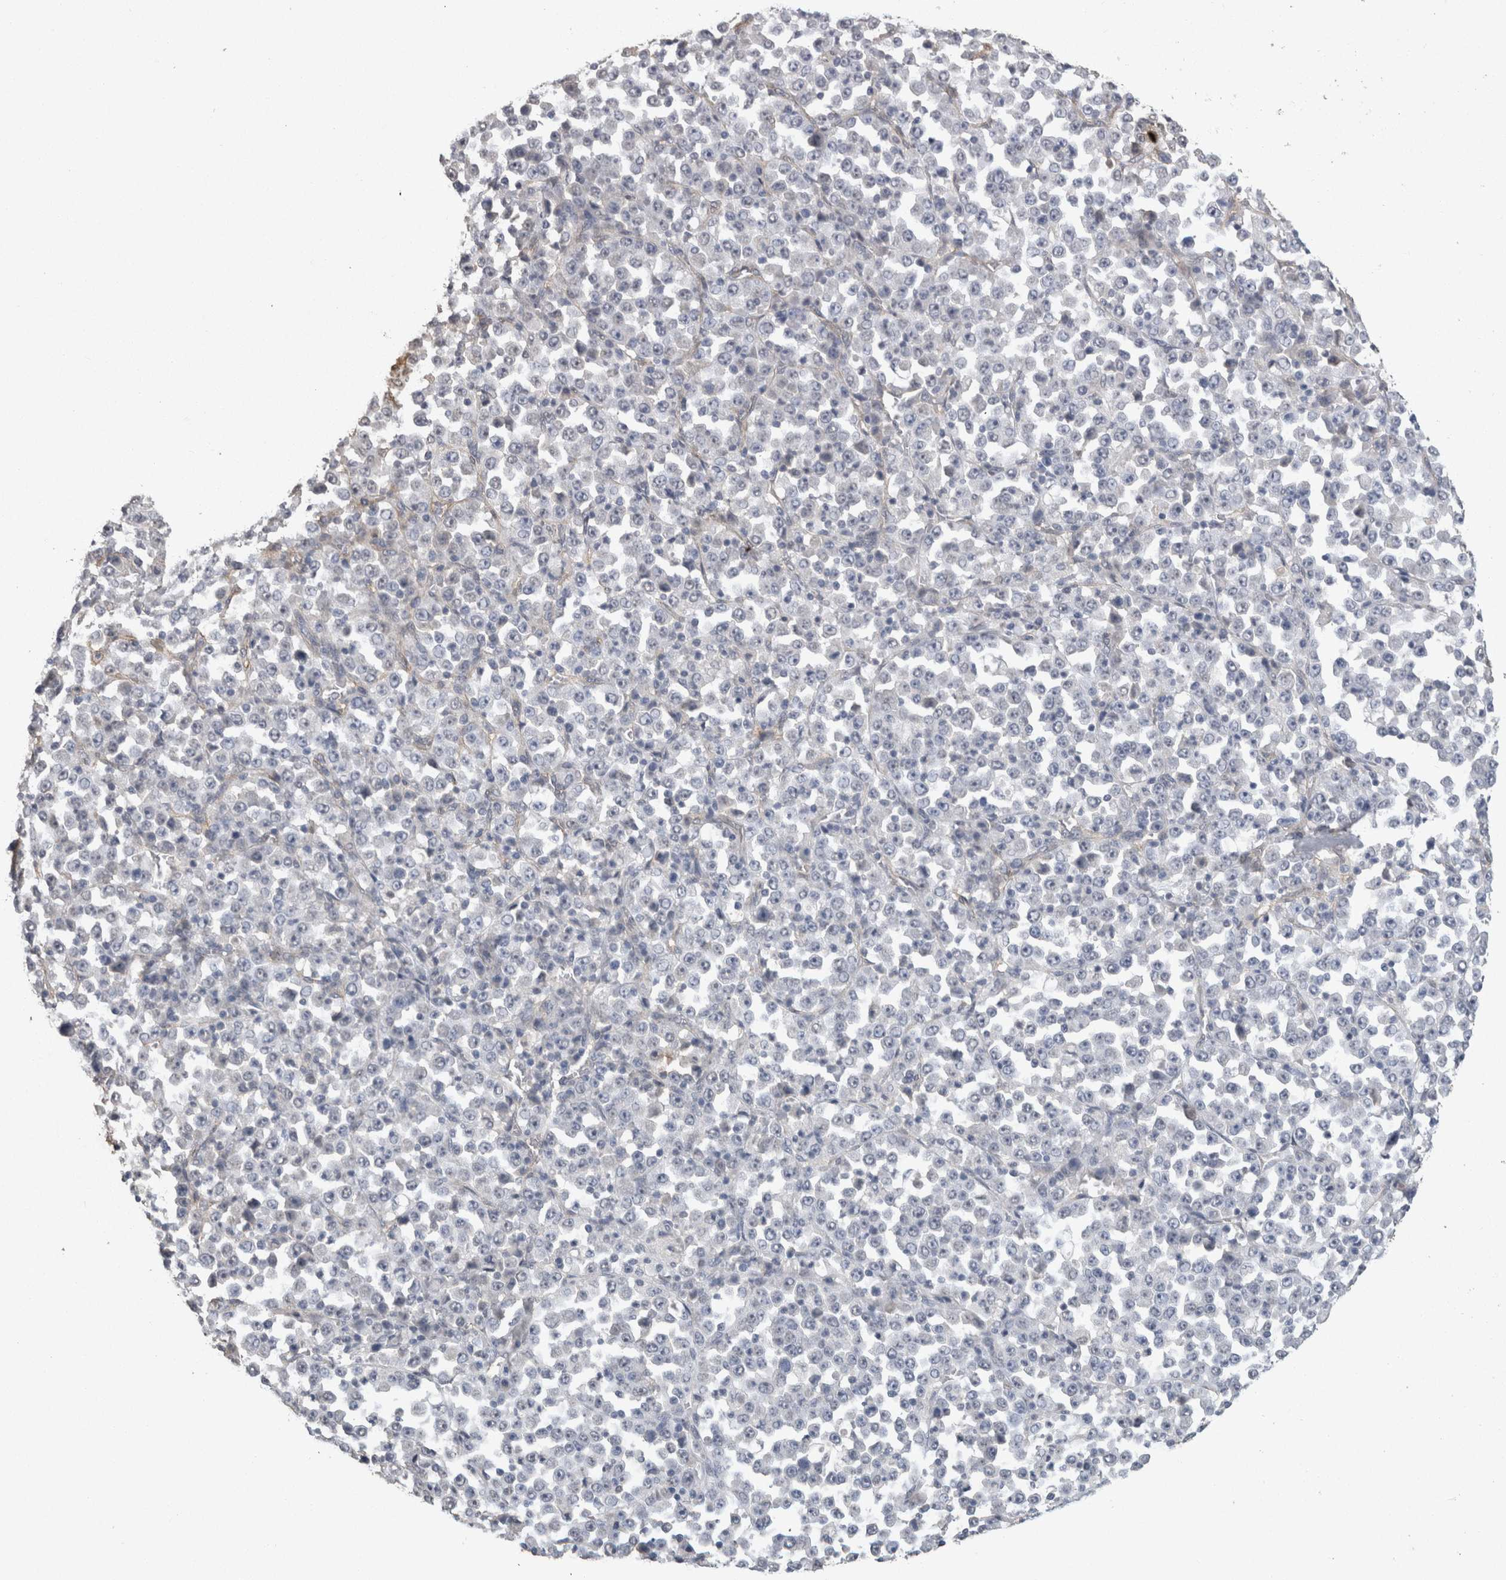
{"staining": {"intensity": "negative", "quantity": "none", "location": "none"}, "tissue": "stomach cancer", "cell_type": "Tumor cells", "image_type": "cancer", "snomed": [{"axis": "morphology", "description": "Normal tissue, NOS"}, {"axis": "morphology", "description": "Adenocarcinoma, NOS"}, {"axis": "topography", "description": "Stomach, upper"}, {"axis": "topography", "description": "Stomach"}], "caption": "Tumor cells are negative for brown protein staining in stomach adenocarcinoma.", "gene": "RECK", "patient": {"sex": "male", "age": 59}}